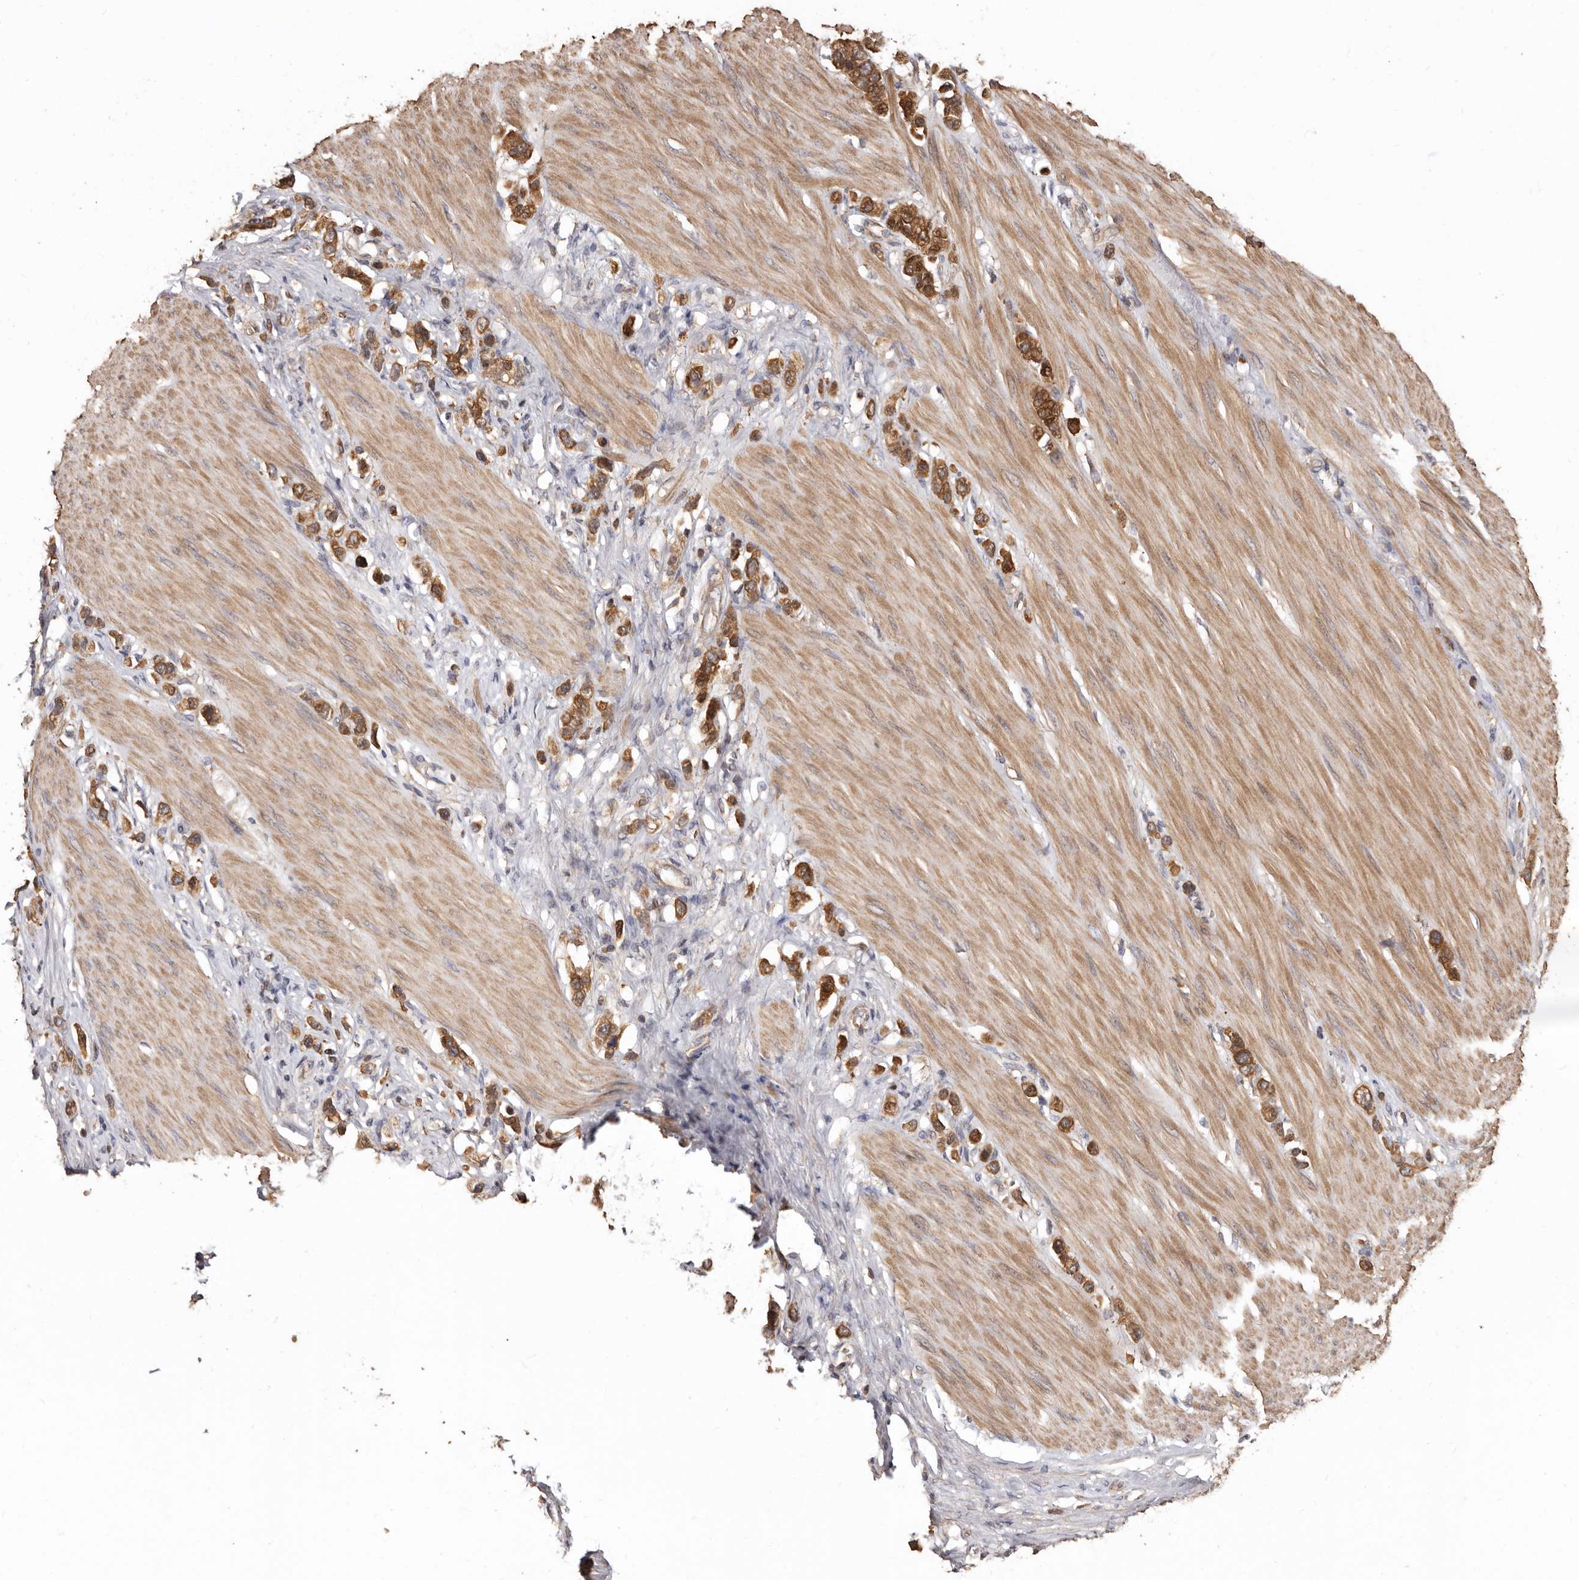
{"staining": {"intensity": "moderate", "quantity": ">75%", "location": "cytoplasmic/membranous"}, "tissue": "stomach cancer", "cell_type": "Tumor cells", "image_type": "cancer", "snomed": [{"axis": "morphology", "description": "Adenocarcinoma, NOS"}, {"axis": "topography", "description": "Stomach"}], "caption": "Stomach adenocarcinoma stained for a protein exhibits moderate cytoplasmic/membranous positivity in tumor cells.", "gene": "COQ8B", "patient": {"sex": "female", "age": 65}}